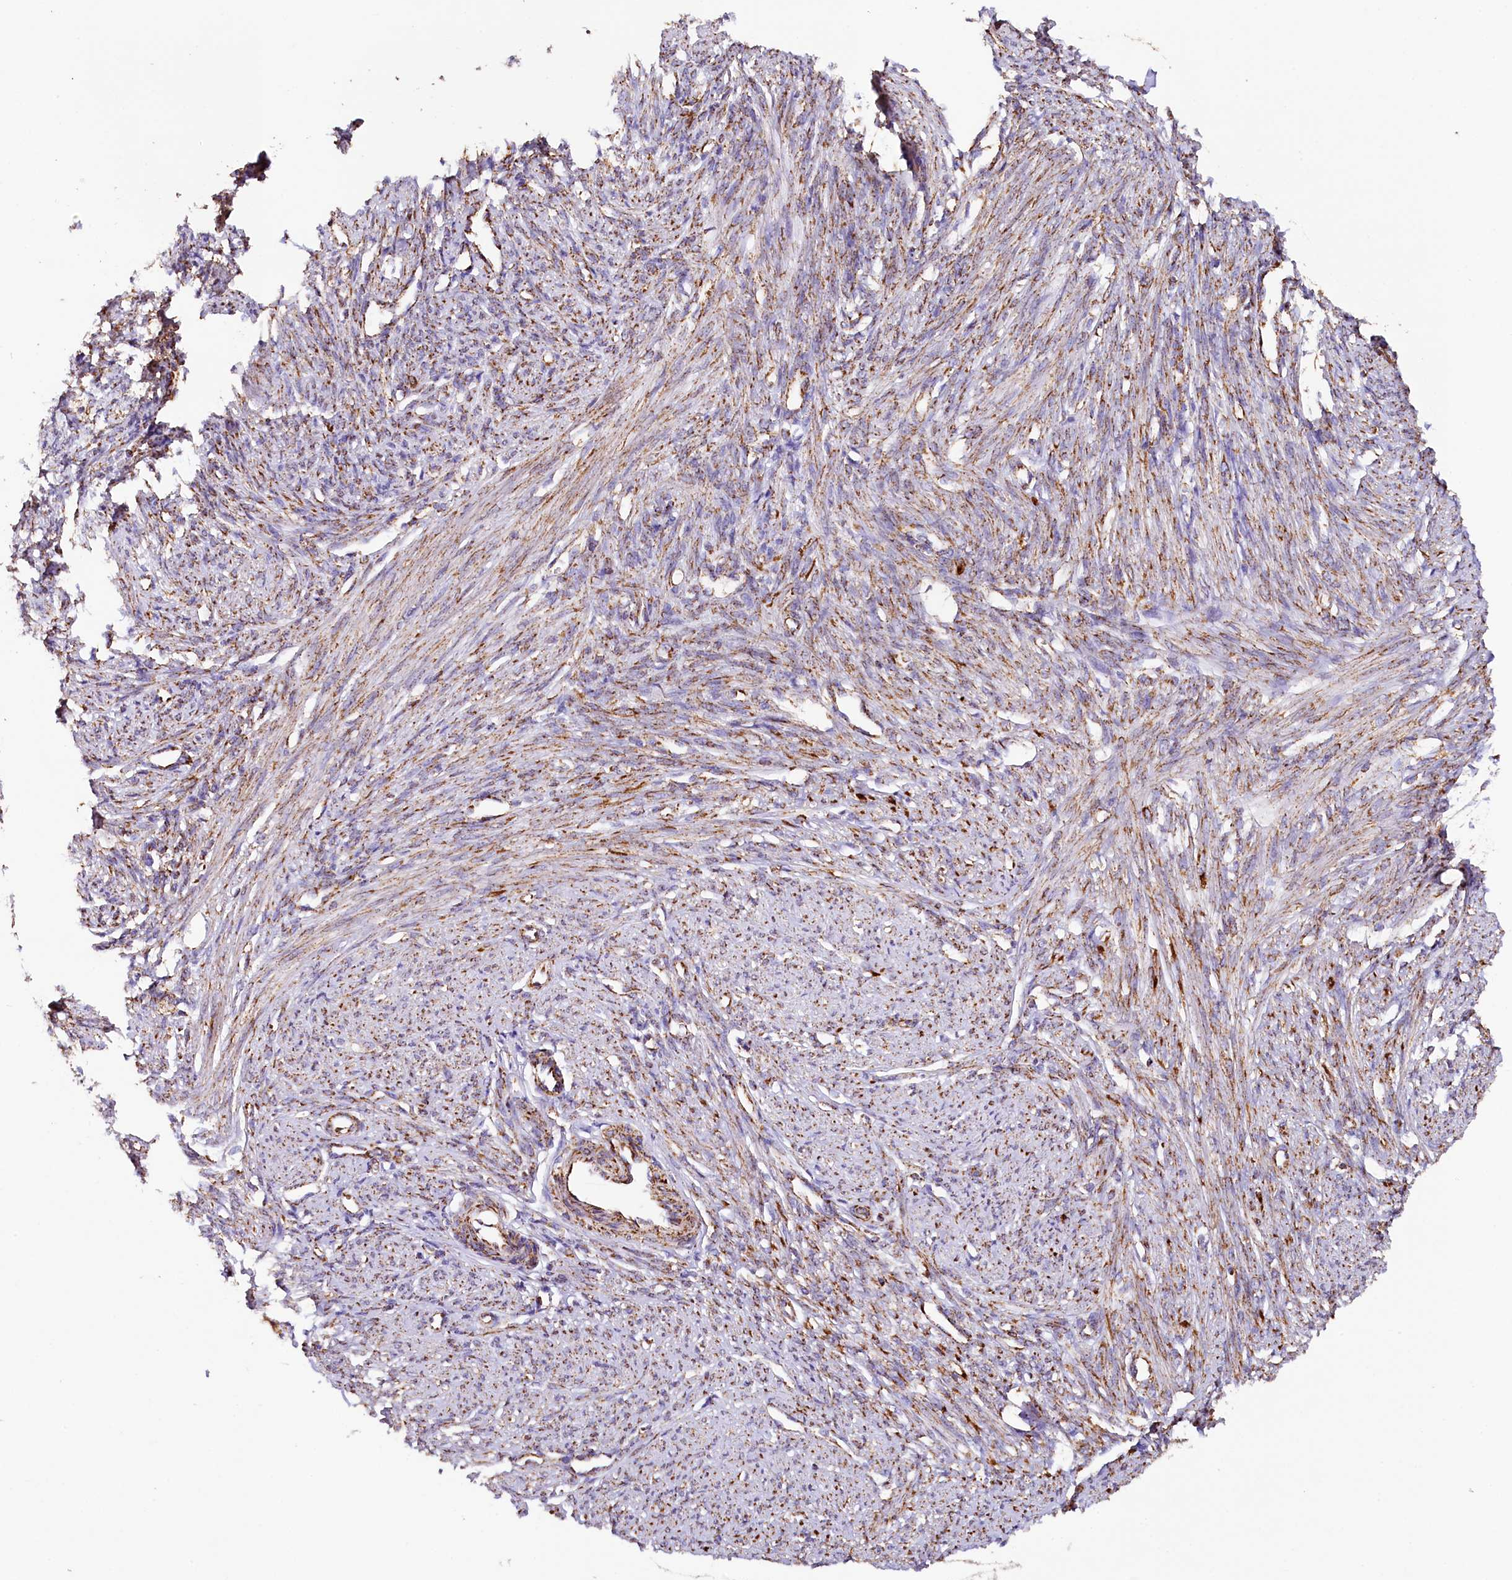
{"staining": {"intensity": "moderate", "quantity": ">75%", "location": "cytoplasmic/membranous"}, "tissue": "smooth muscle", "cell_type": "Smooth muscle cells", "image_type": "normal", "snomed": [{"axis": "morphology", "description": "Normal tissue, NOS"}, {"axis": "topography", "description": "Smooth muscle"}, {"axis": "topography", "description": "Uterus"}], "caption": "Protein expression analysis of unremarkable smooth muscle shows moderate cytoplasmic/membranous staining in about >75% of smooth muscle cells. (brown staining indicates protein expression, while blue staining denotes nuclei).", "gene": "APLP2", "patient": {"sex": "female", "age": 59}}